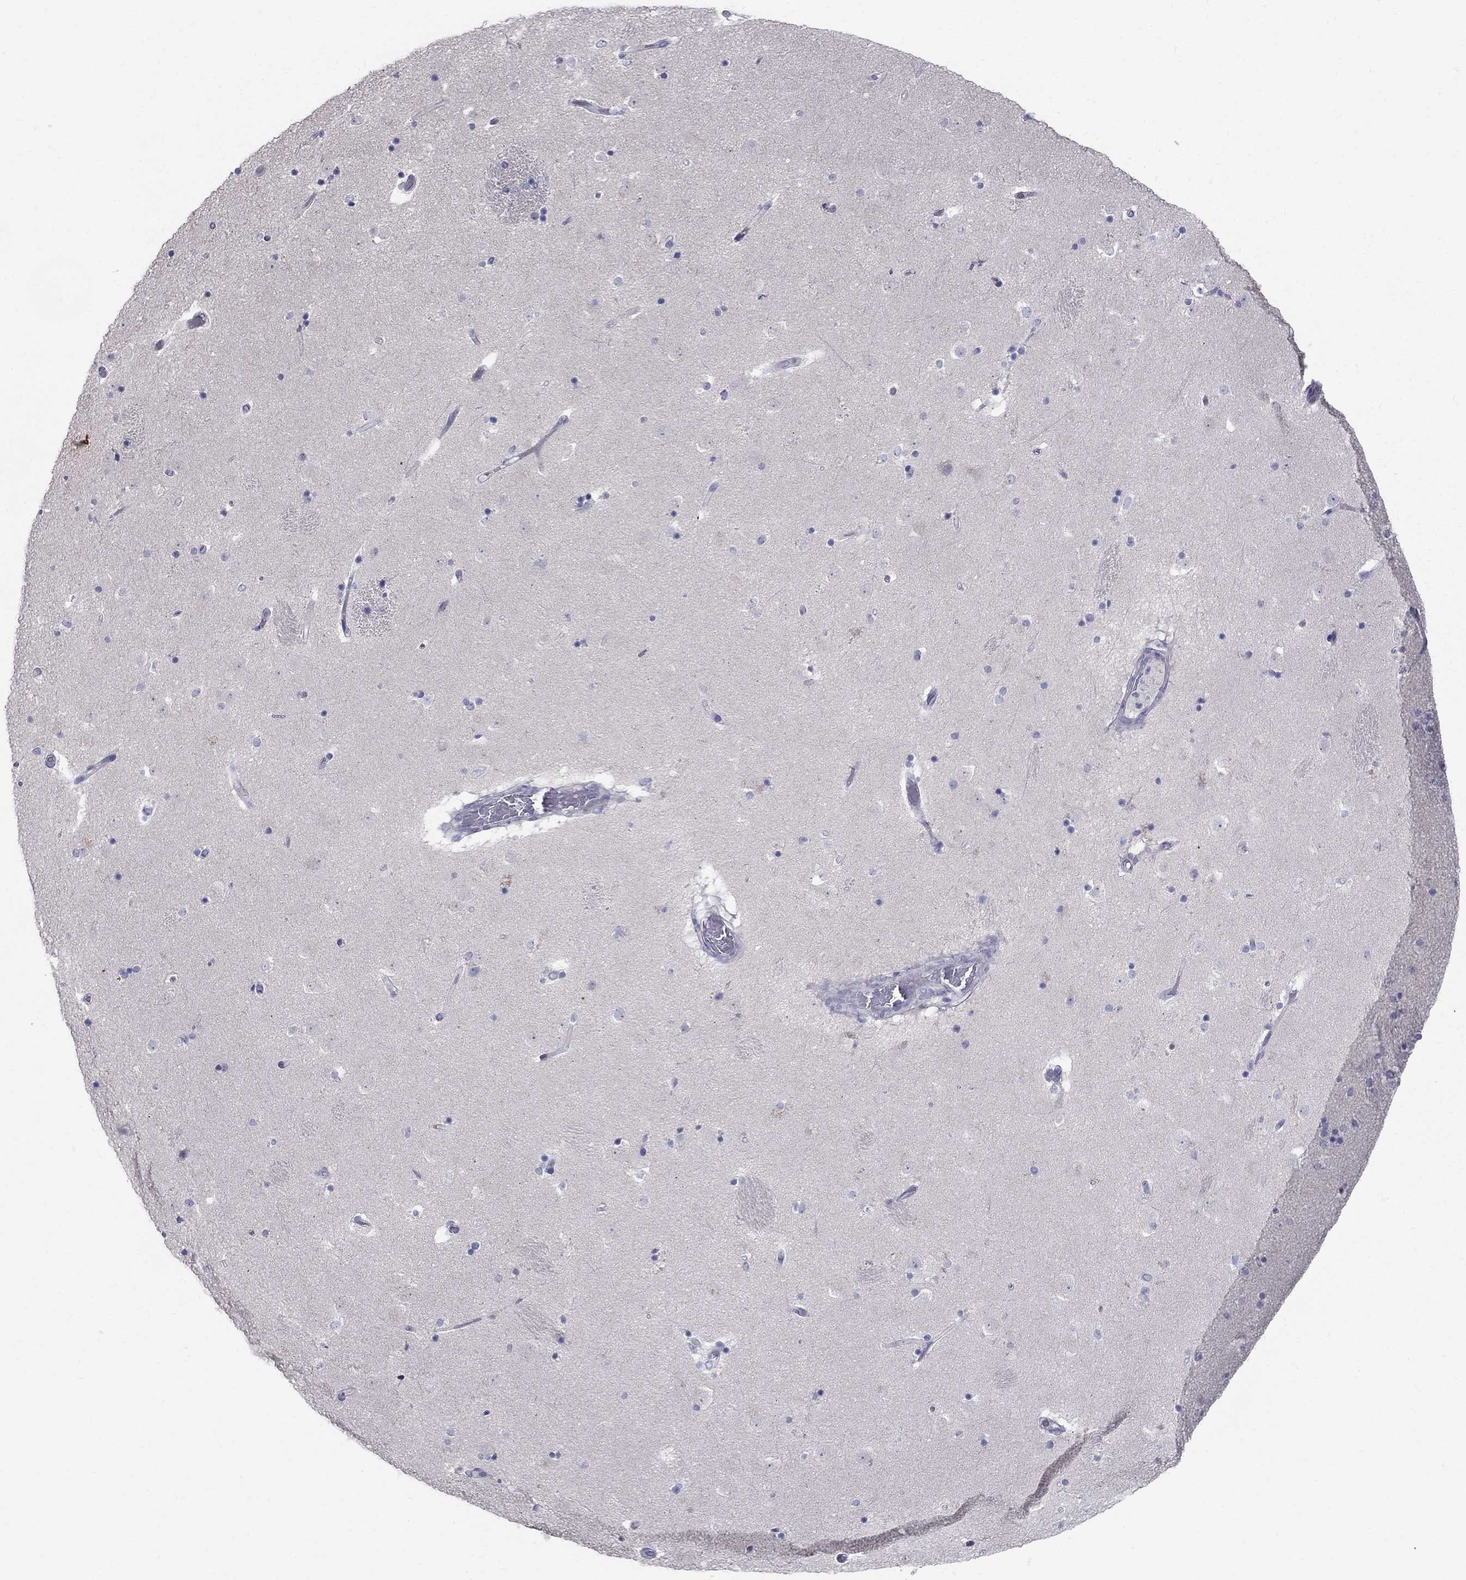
{"staining": {"intensity": "negative", "quantity": "none", "location": "none"}, "tissue": "caudate", "cell_type": "Glial cells", "image_type": "normal", "snomed": [{"axis": "morphology", "description": "Normal tissue, NOS"}, {"axis": "topography", "description": "Lateral ventricle wall"}], "caption": "High power microscopy micrograph of an immunohistochemistry image of unremarkable caudate, revealing no significant staining in glial cells.", "gene": "TP53TG5", "patient": {"sex": "male", "age": 51}}